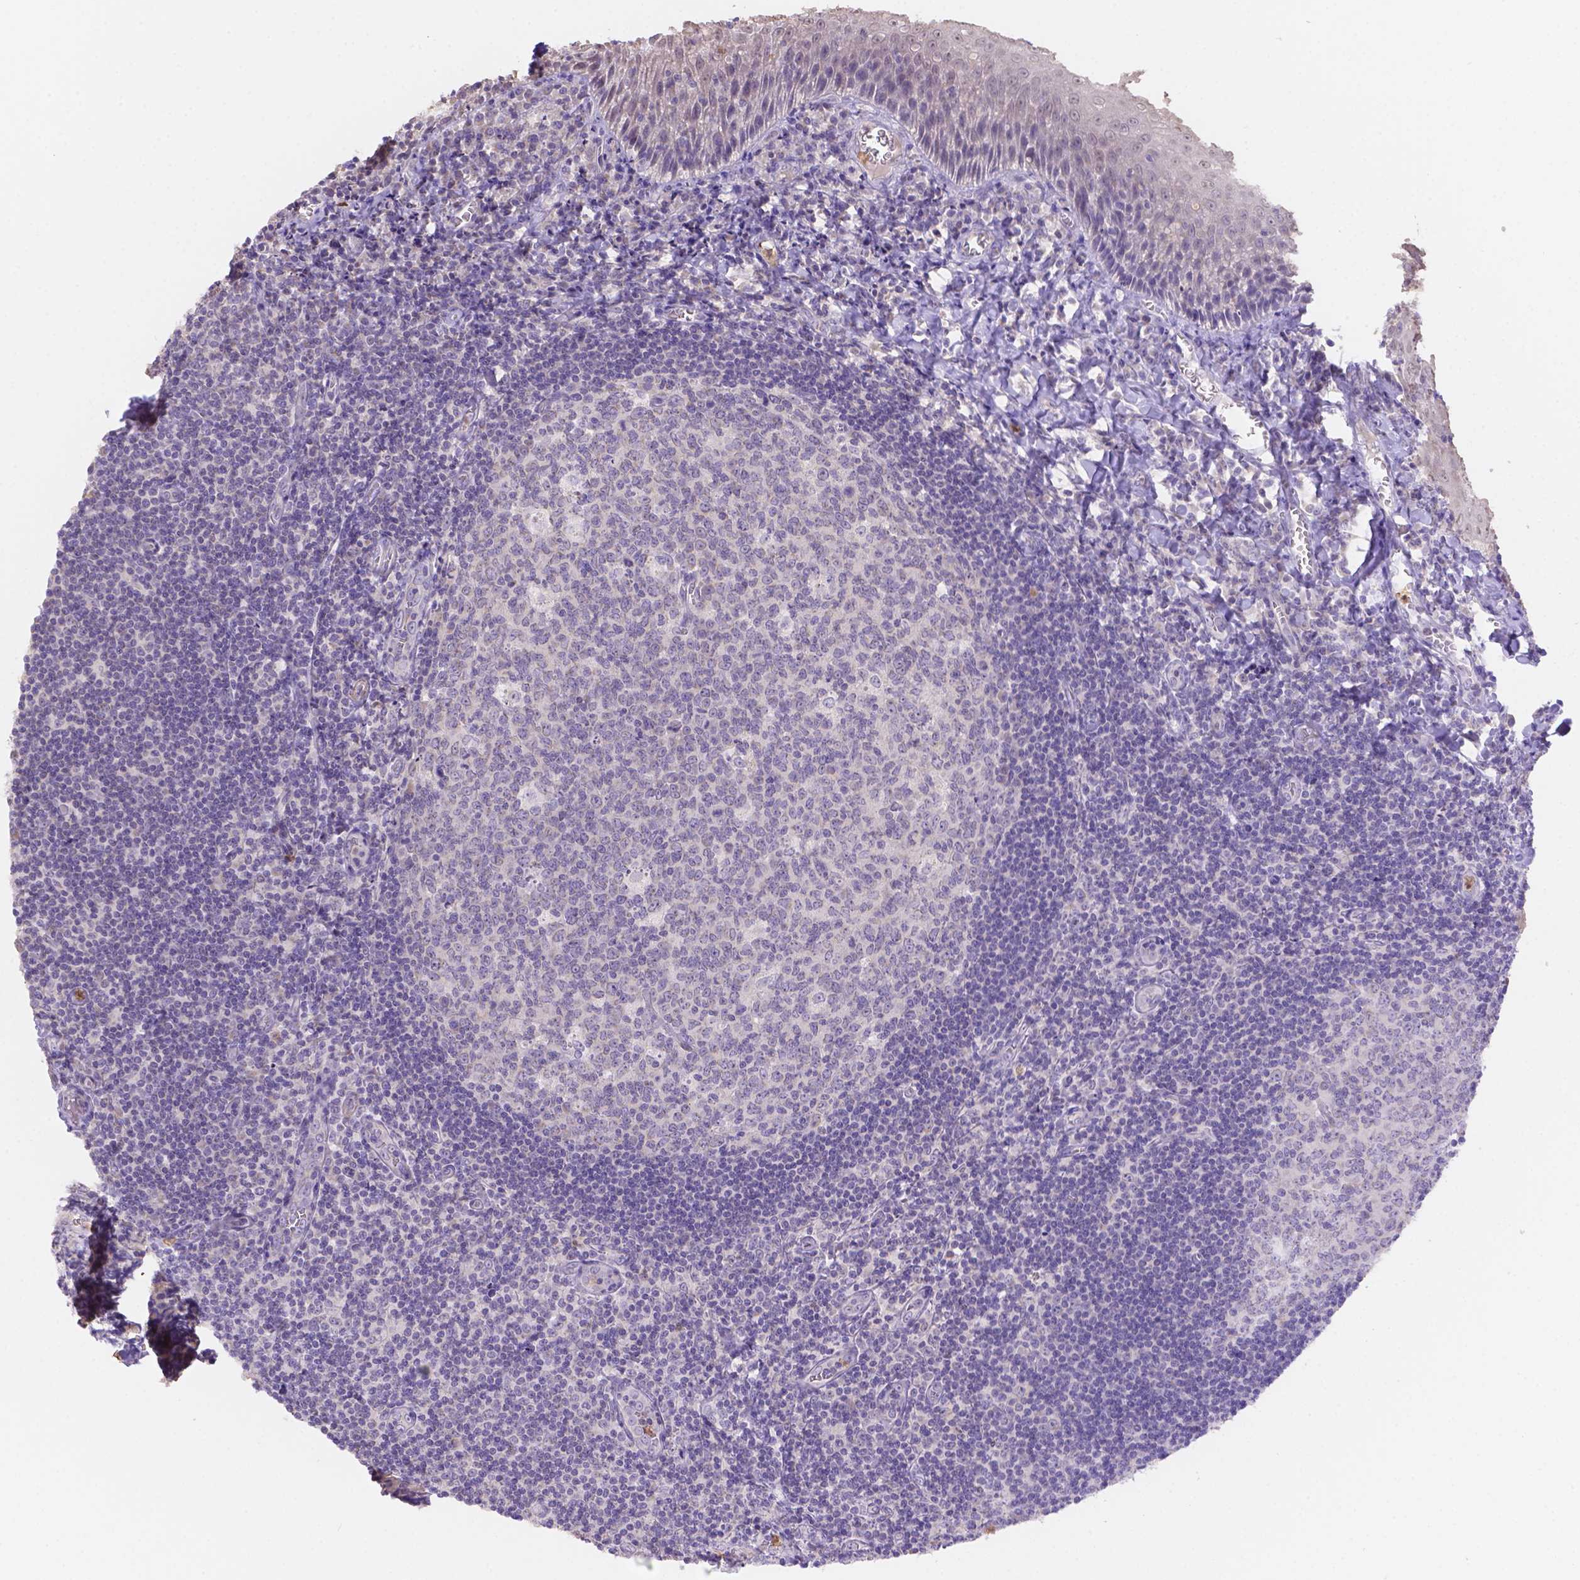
{"staining": {"intensity": "negative", "quantity": "none", "location": "none"}, "tissue": "tonsil", "cell_type": "Germinal center cells", "image_type": "normal", "snomed": [{"axis": "morphology", "description": "Normal tissue, NOS"}, {"axis": "morphology", "description": "Inflammation, NOS"}, {"axis": "topography", "description": "Tonsil"}], "caption": "A high-resolution histopathology image shows immunohistochemistry staining of normal tonsil, which exhibits no significant positivity in germinal center cells. (DAB IHC, high magnification).", "gene": "NXPE2", "patient": {"sex": "female", "age": 31}}